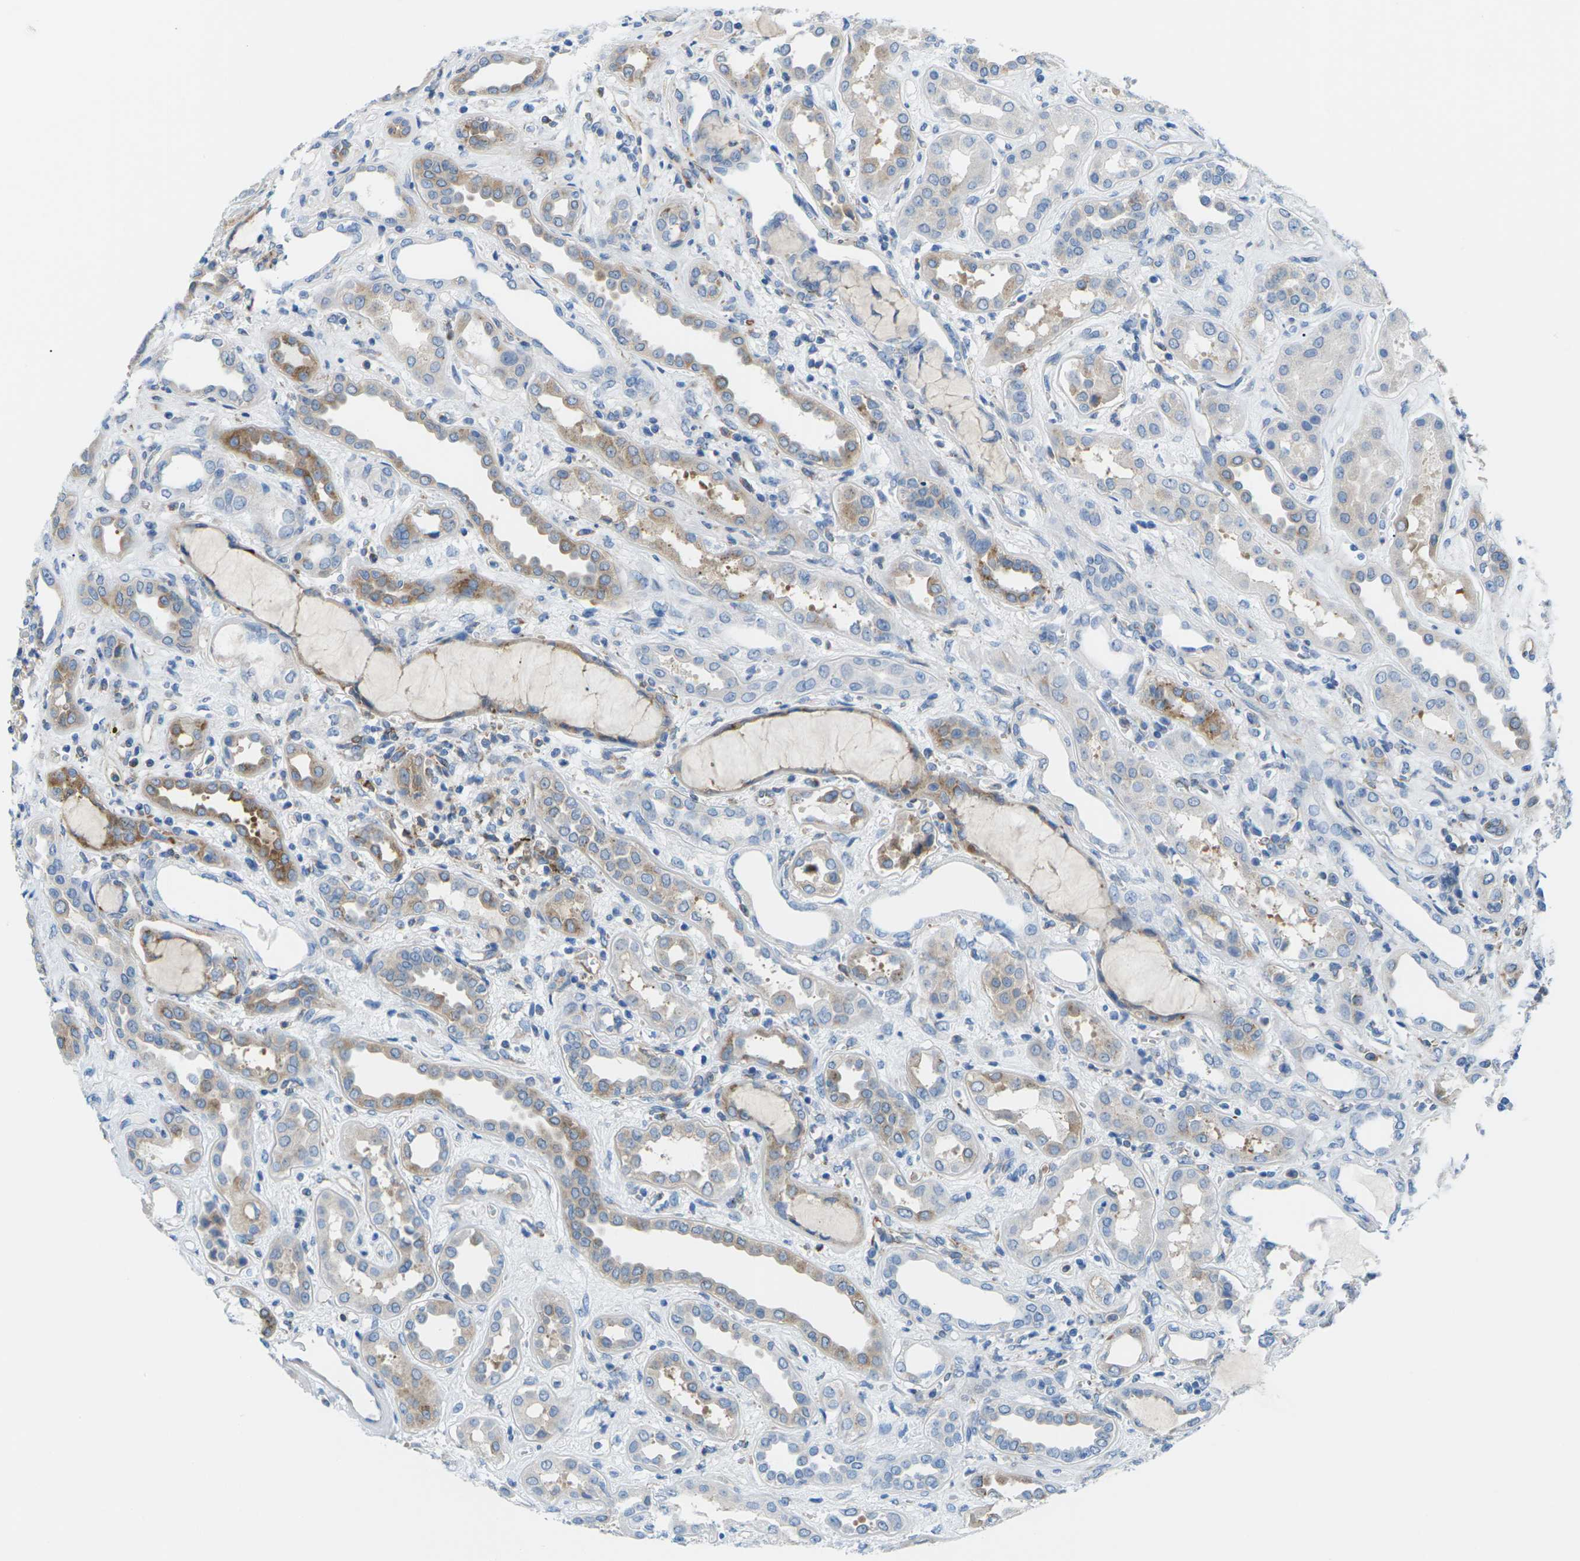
{"staining": {"intensity": "negative", "quantity": "none", "location": "none"}, "tissue": "kidney", "cell_type": "Cells in glomeruli", "image_type": "normal", "snomed": [{"axis": "morphology", "description": "Normal tissue, NOS"}, {"axis": "topography", "description": "Kidney"}], "caption": "Cells in glomeruli are negative for protein expression in benign human kidney. The staining was performed using DAB (3,3'-diaminobenzidine) to visualize the protein expression in brown, while the nuclei were stained in blue with hematoxylin (Magnification: 20x).", "gene": "SYNGR2", "patient": {"sex": "male", "age": 59}}